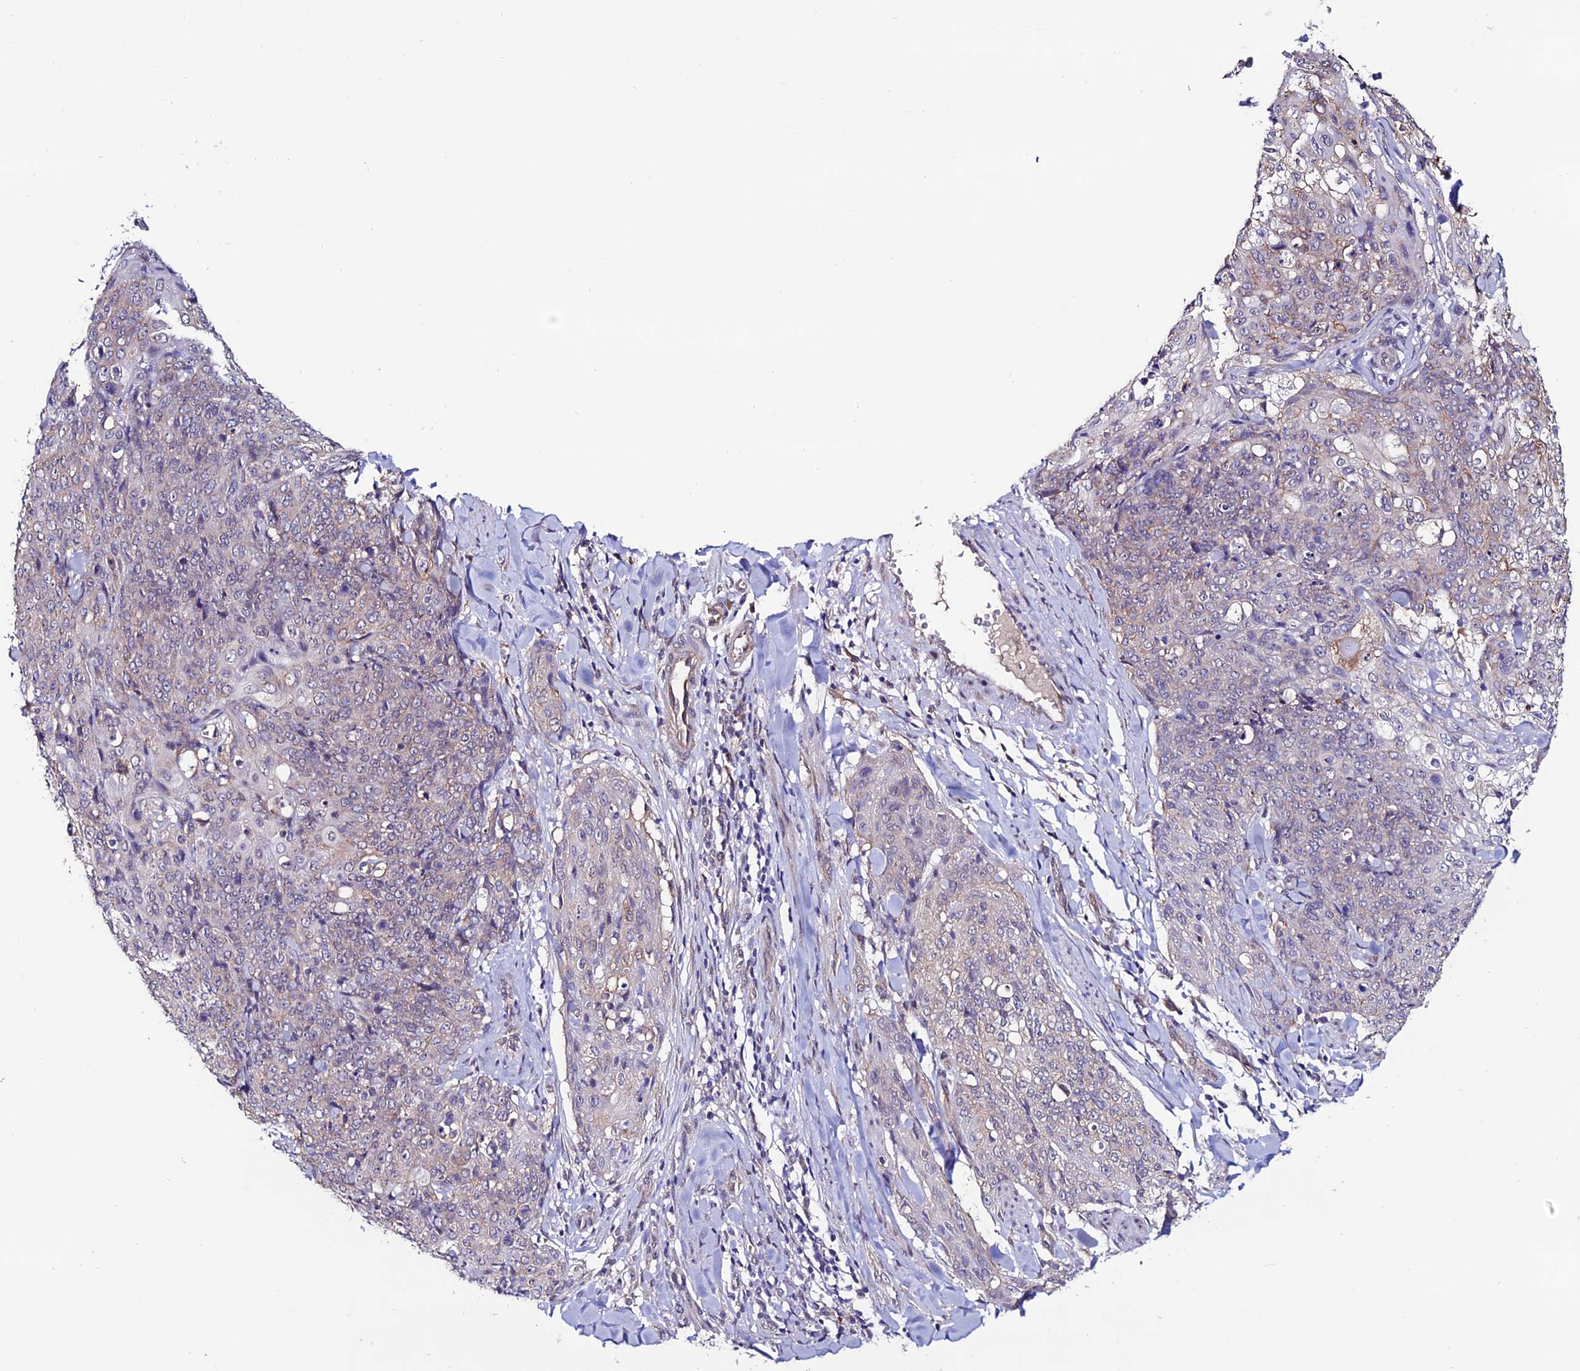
{"staining": {"intensity": "weak", "quantity": "<25%", "location": "cytoplasmic/membranous"}, "tissue": "skin cancer", "cell_type": "Tumor cells", "image_type": "cancer", "snomed": [{"axis": "morphology", "description": "Squamous cell carcinoma, NOS"}, {"axis": "topography", "description": "Skin"}, {"axis": "topography", "description": "Vulva"}], "caption": "Tumor cells show no significant protein positivity in skin cancer. (Brightfield microscopy of DAB (3,3'-diaminobenzidine) immunohistochemistry at high magnification).", "gene": "FZD8", "patient": {"sex": "female", "age": 85}}